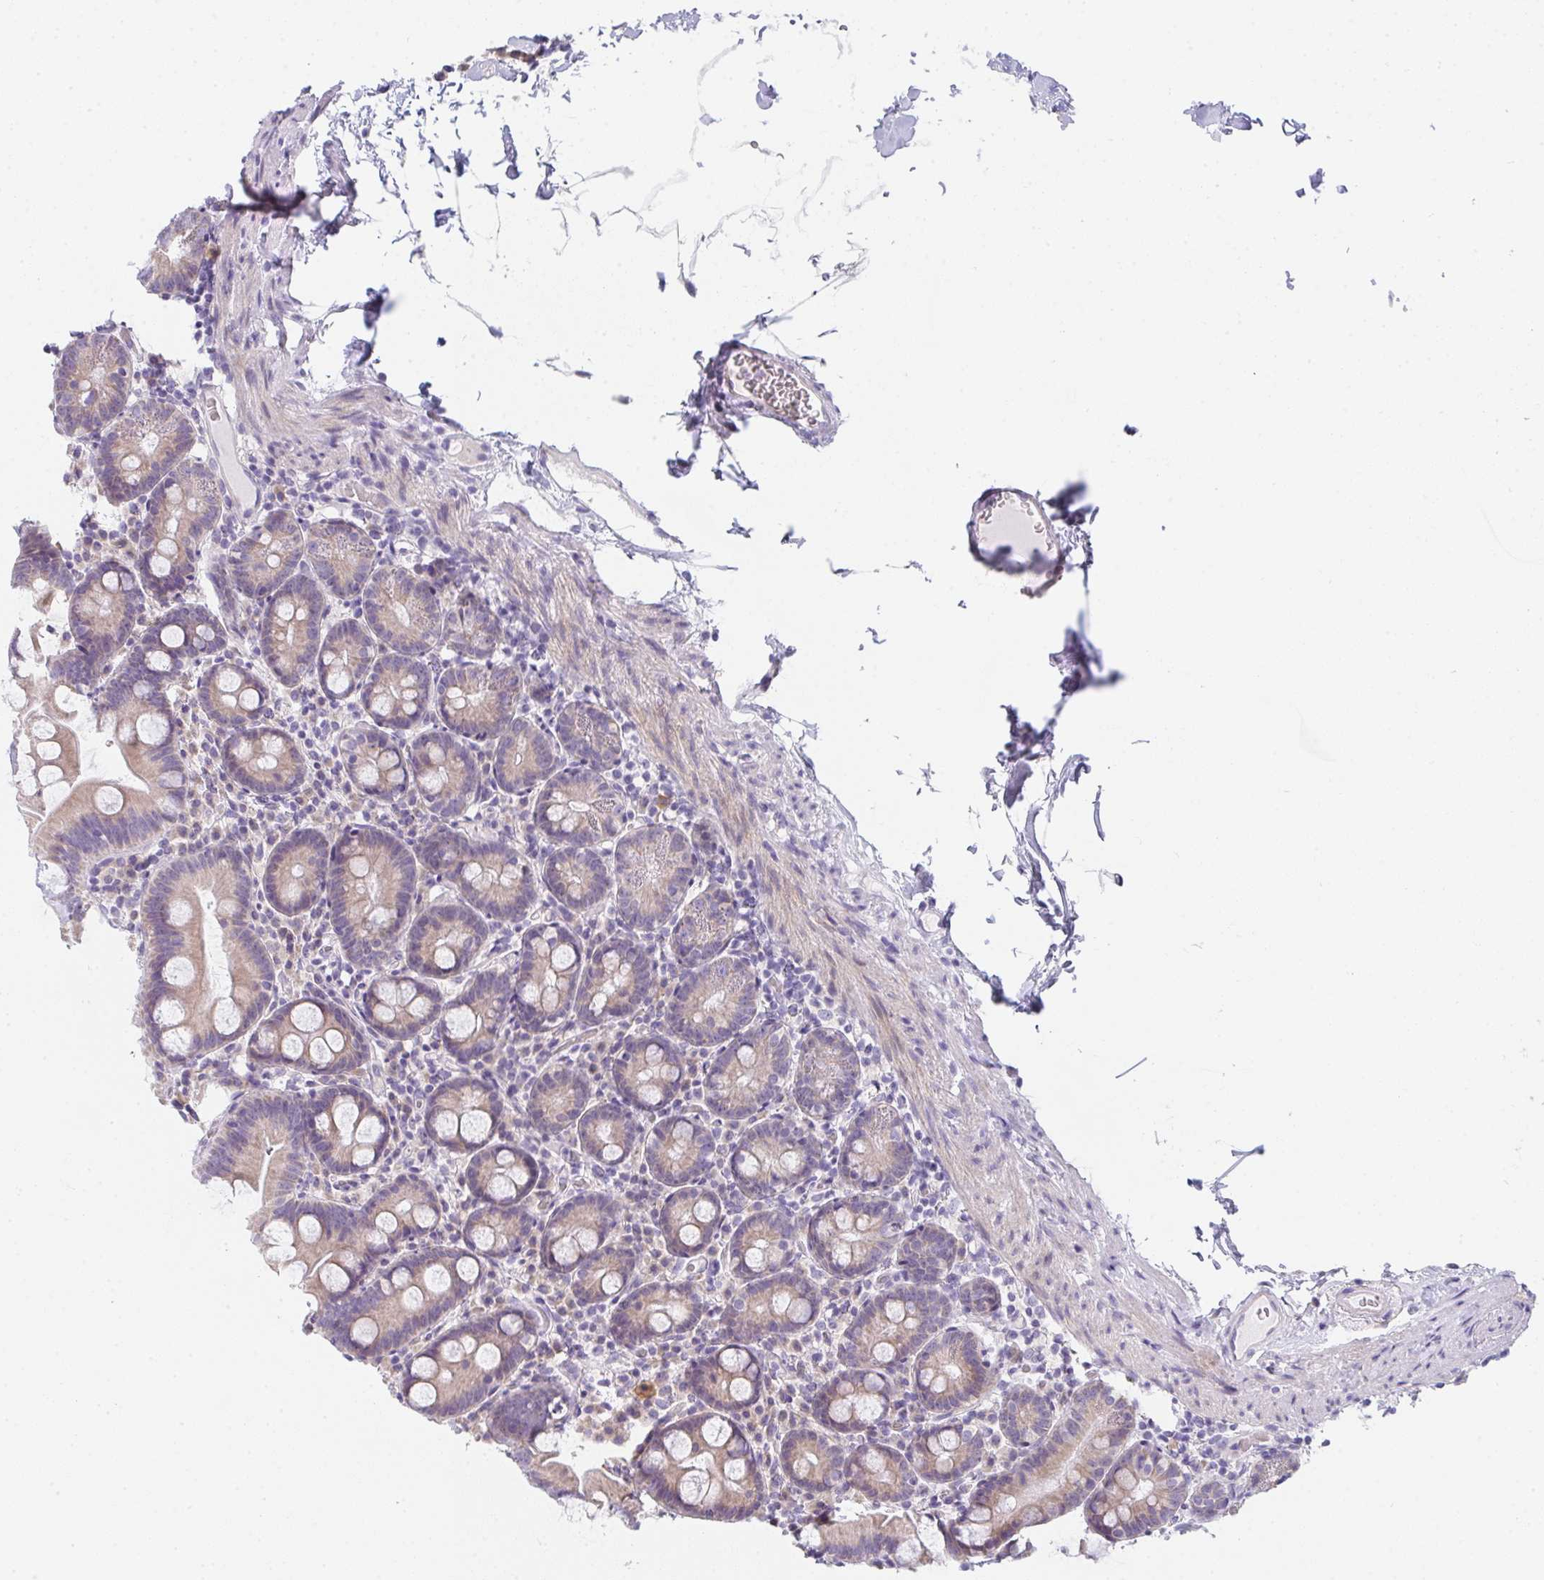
{"staining": {"intensity": "weak", "quantity": ">75%", "location": "cytoplasmic/membranous"}, "tissue": "small intestine", "cell_type": "Glandular cells", "image_type": "normal", "snomed": [{"axis": "morphology", "description": "Normal tissue, NOS"}, {"axis": "topography", "description": "Small intestine"}], "caption": "A photomicrograph showing weak cytoplasmic/membranous staining in approximately >75% of glandular cells in unremarkable small intestine, as visualized by brown immunohistochemical staining.", "gene": "CACNA1S", "patient": {"sex": "female", "age": 68}}